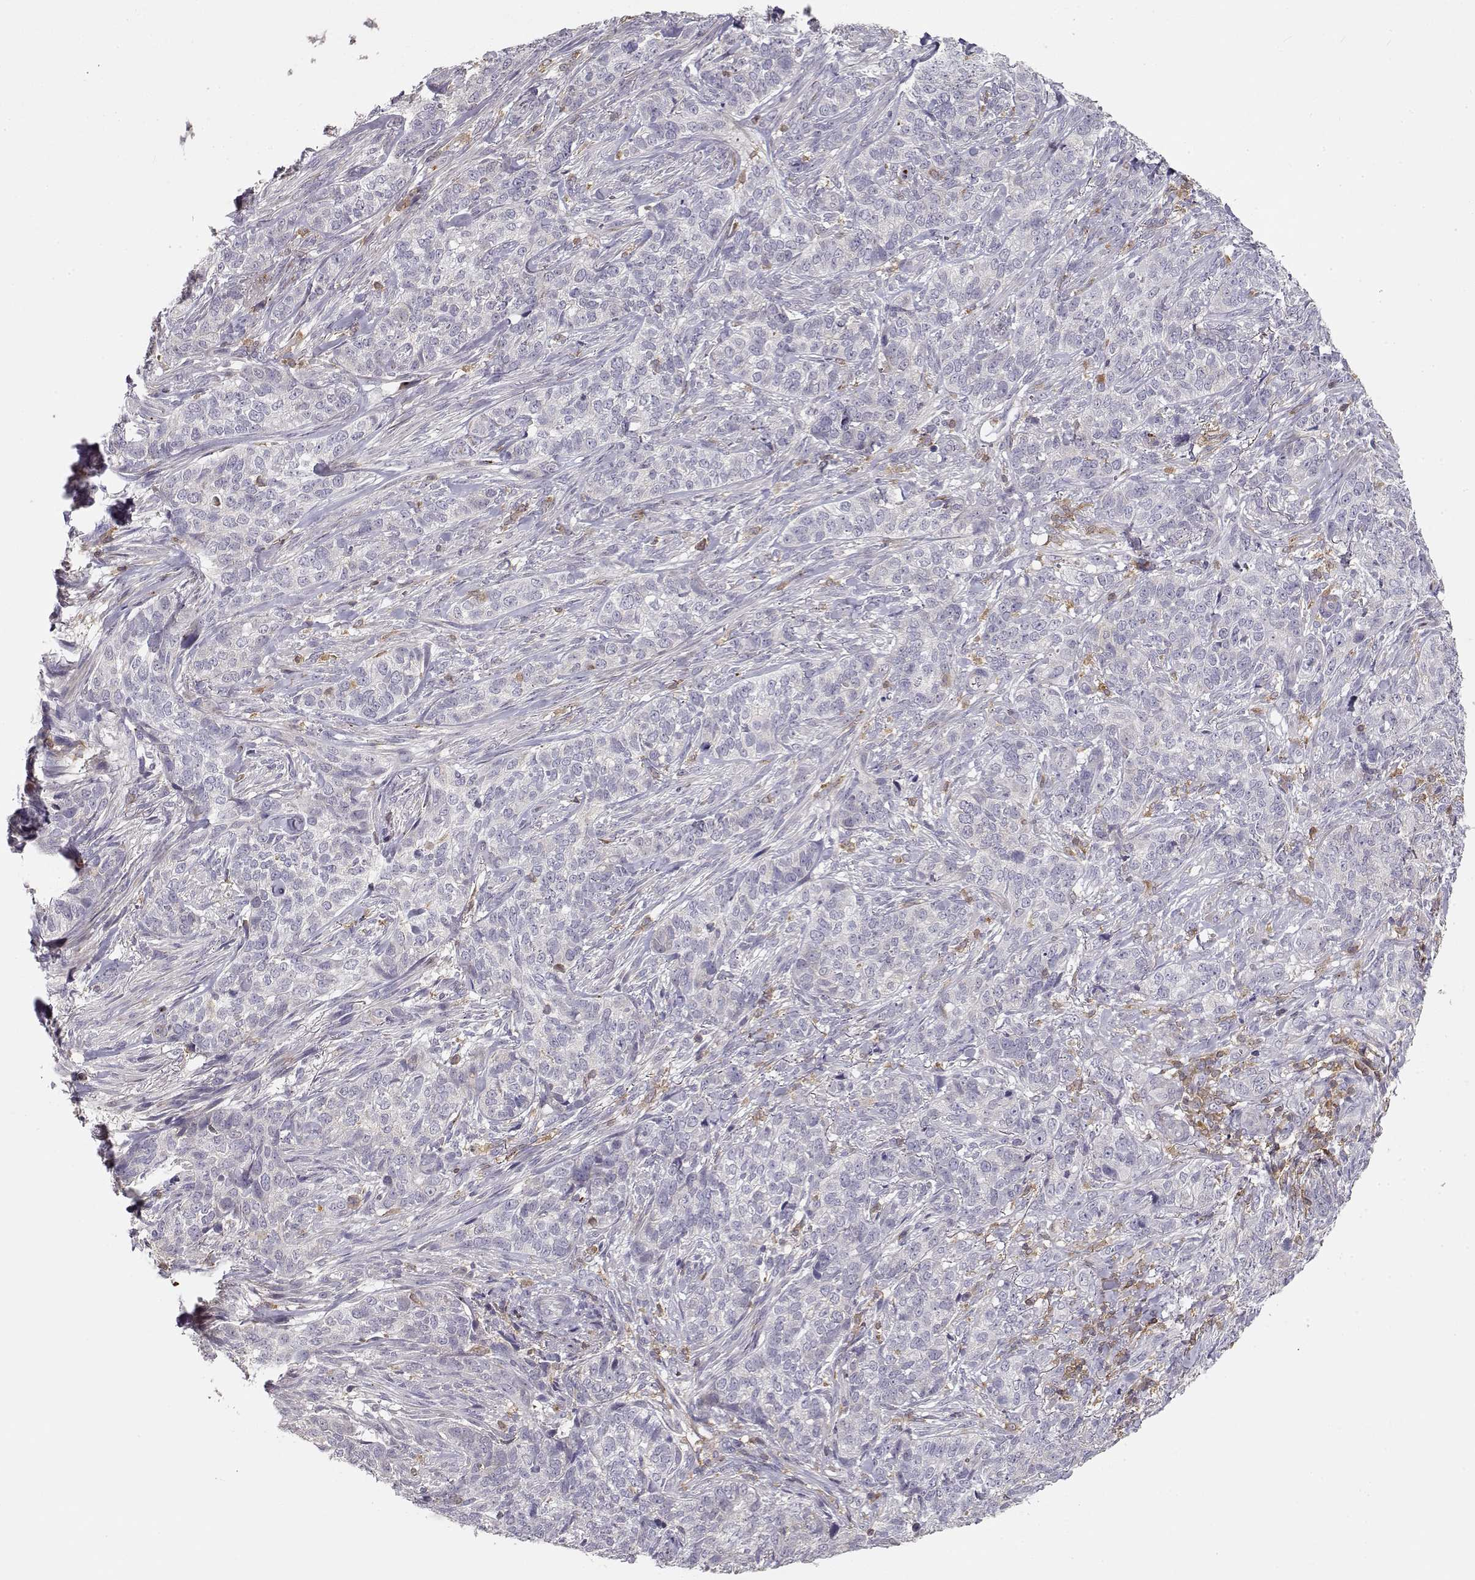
{"staining": {"intensity": "negative", "quantity": "none", "location": "none"}, "tissue": "skin cancer", "cell_type": "Tumor cells", "image_type": "cancer", "snomed": [{"axis": "morphology", "description": "Basal cell carcinoma"}, {"axis": "topography", "description": "Skin"}], "caption": "Protein analysis of skin basal cell carcinoma shows no significant positivity in tumor cells. Brightfield microscopy of IHC stained with DAB (brown) and hematoxylin (blue), captured at high magnification.", "gene": "VAV1", "patient": {"sex": "female", "age": 69}}